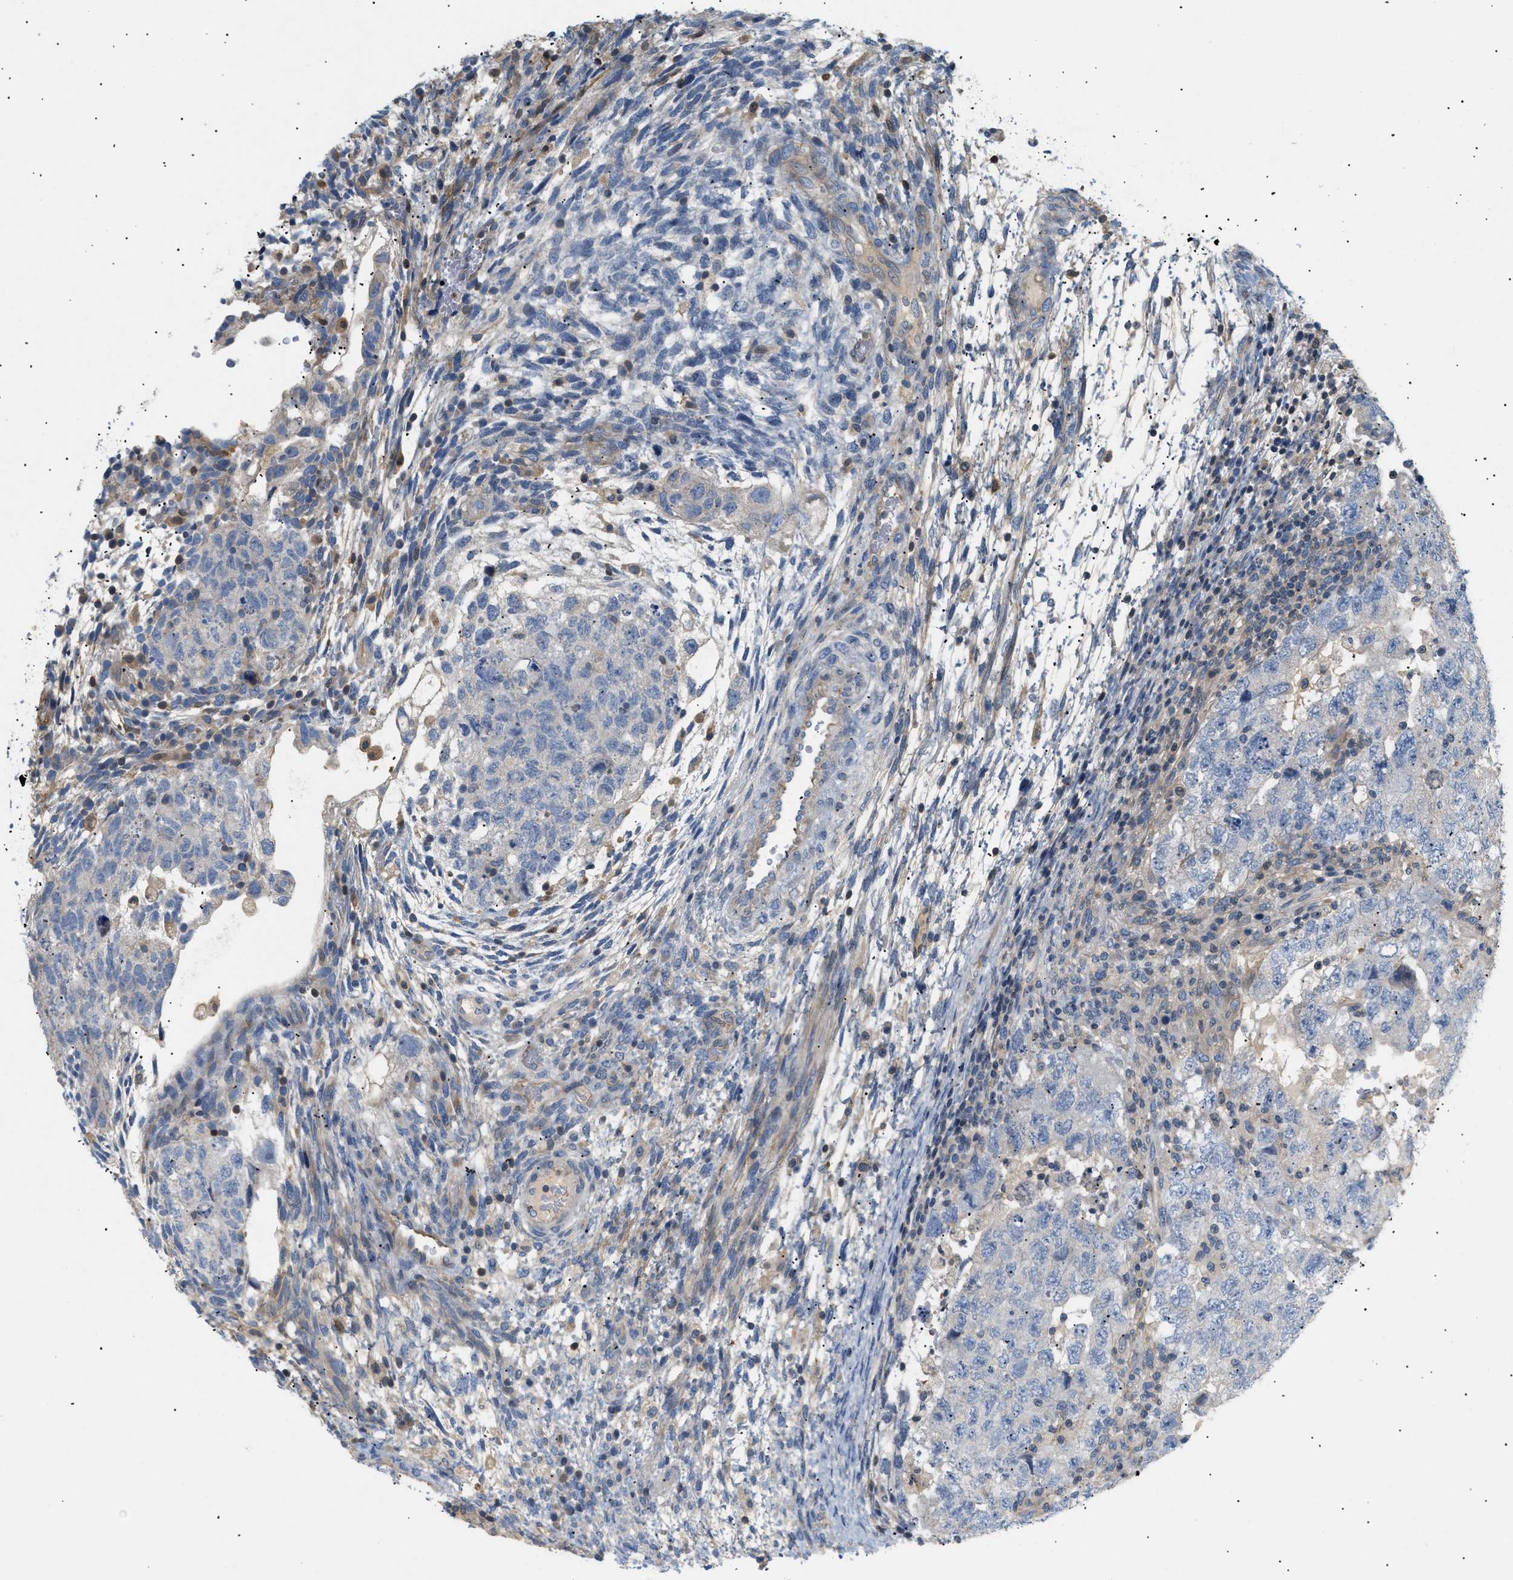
{"staining": {"intensity": "negative", "quantity": "none", "location": "none"}, "tissue": "testis cancer", "cell_type": "Tumor cells", "image_type": "cancer", "snomed": [{"axis": "morphology", "description": "Carcinoma, Embryonal, NOS"}, {"axis": "topography", "description": "Testis"}], "caption": "An IHC histopathology image of embryonal carcinoma (testis) is shown. There is no staining in tumor cells of embryonal carcinoma (testis).", "gene": "FARS2", "patient": {"sex": "male", "age": 36}}